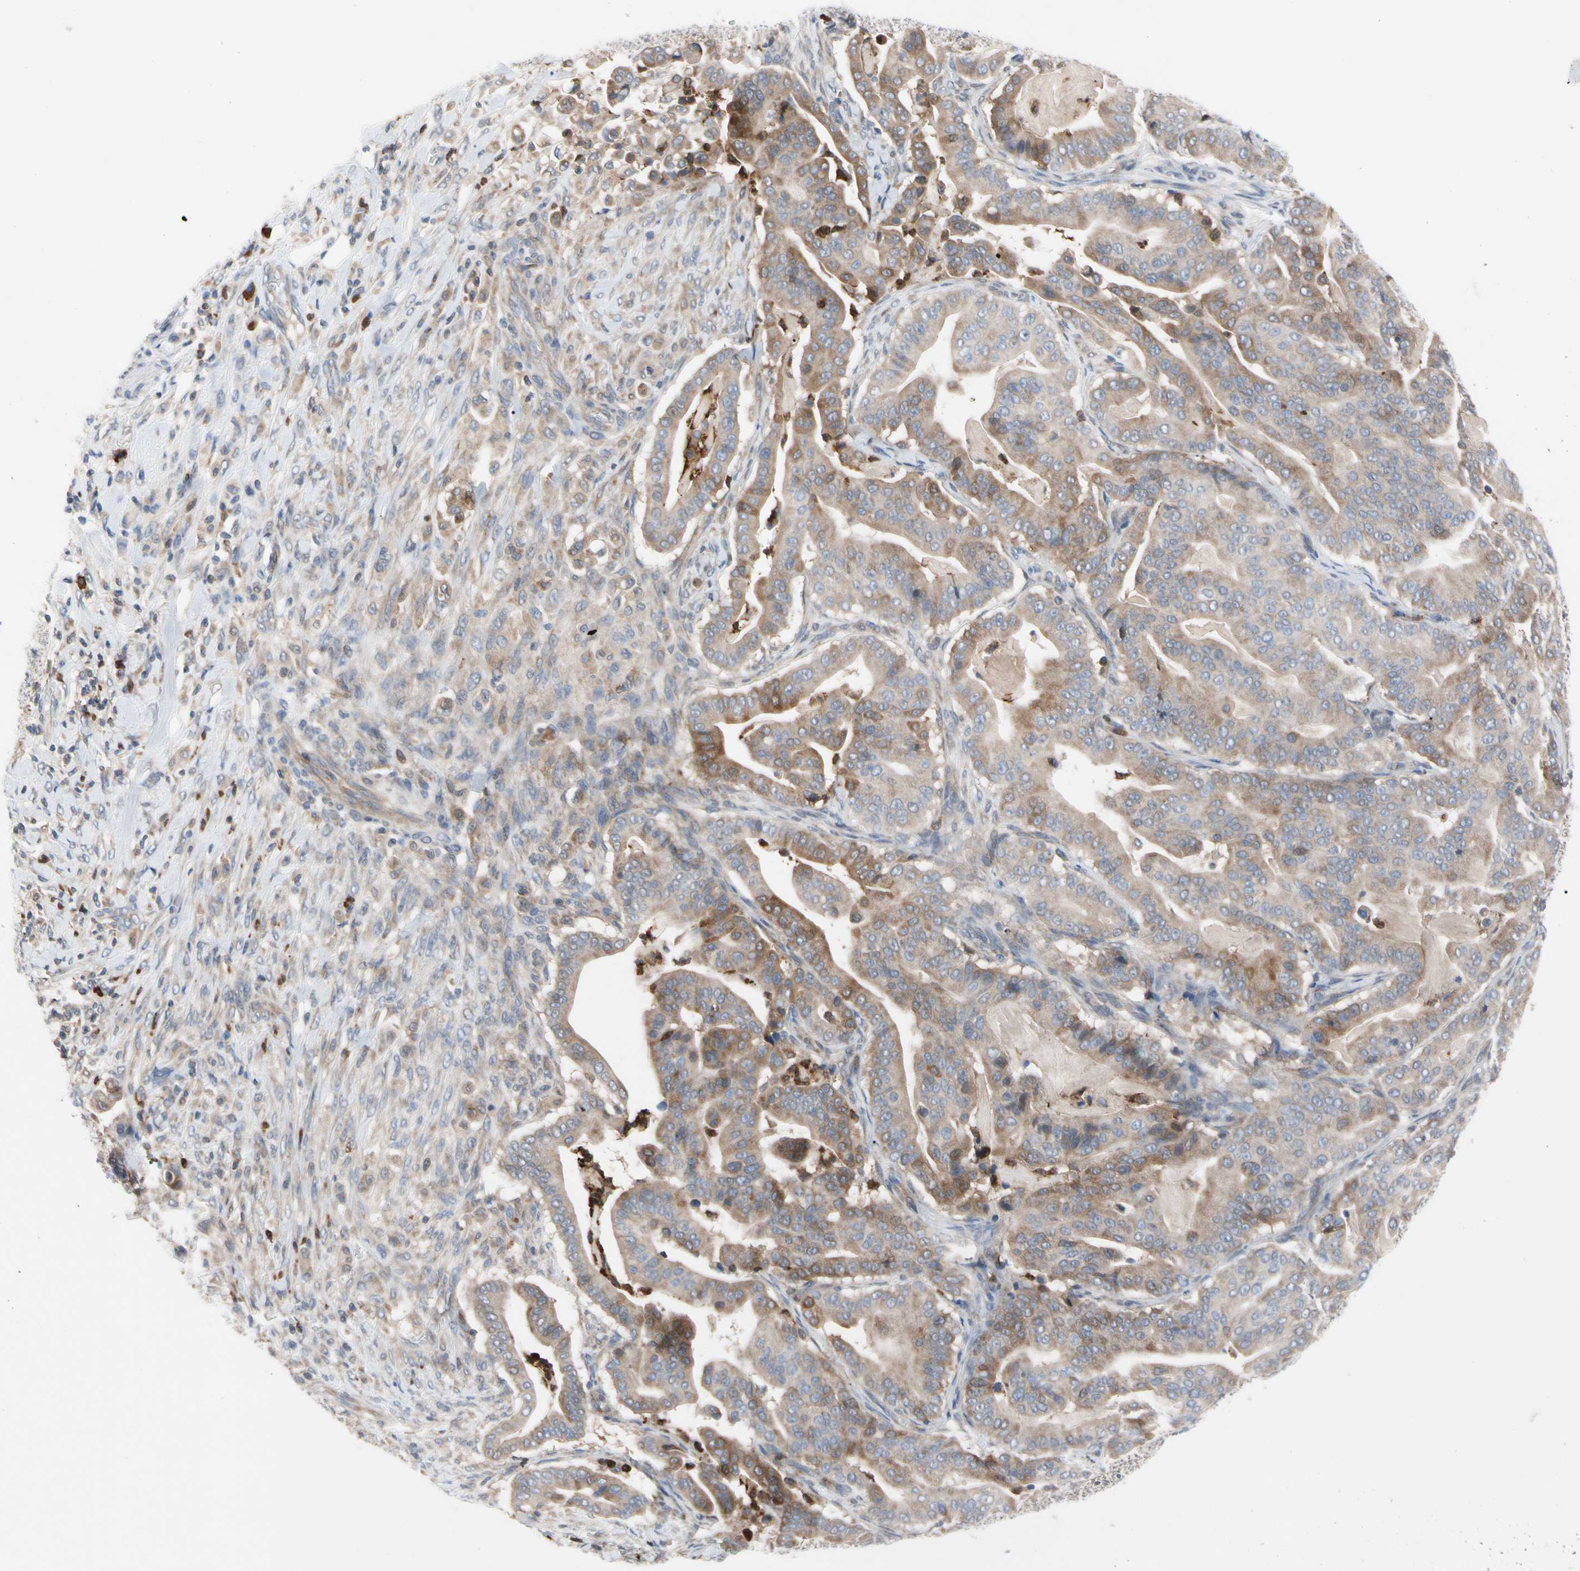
{"staining": {"intensity": "moderate", "quantity": "25%-75%", "location": "cytoplasmic/membranous"}, "tissue": "pancreatic cancer", "cell_type": "Tumor cells", "image_type": "cancer", "snomed": [{"axis": "morphology", "description": "Adenocarcinoma, NOS"}, {"axis": "topography", "description": "Pancreas"}], "caption": "Immunohistochemistry (IHC) of pancreatic cancer shows medium levels of moderate cytoplasmic/membranous positivity in approximately 25%-75% of tumor cells. (DAB (3,3'-diaminobenzidine) = brown stain, brightfield microscopy at high magnification).", "gene": "MCL1", "patient": {"sex": "male", "age": 63}}